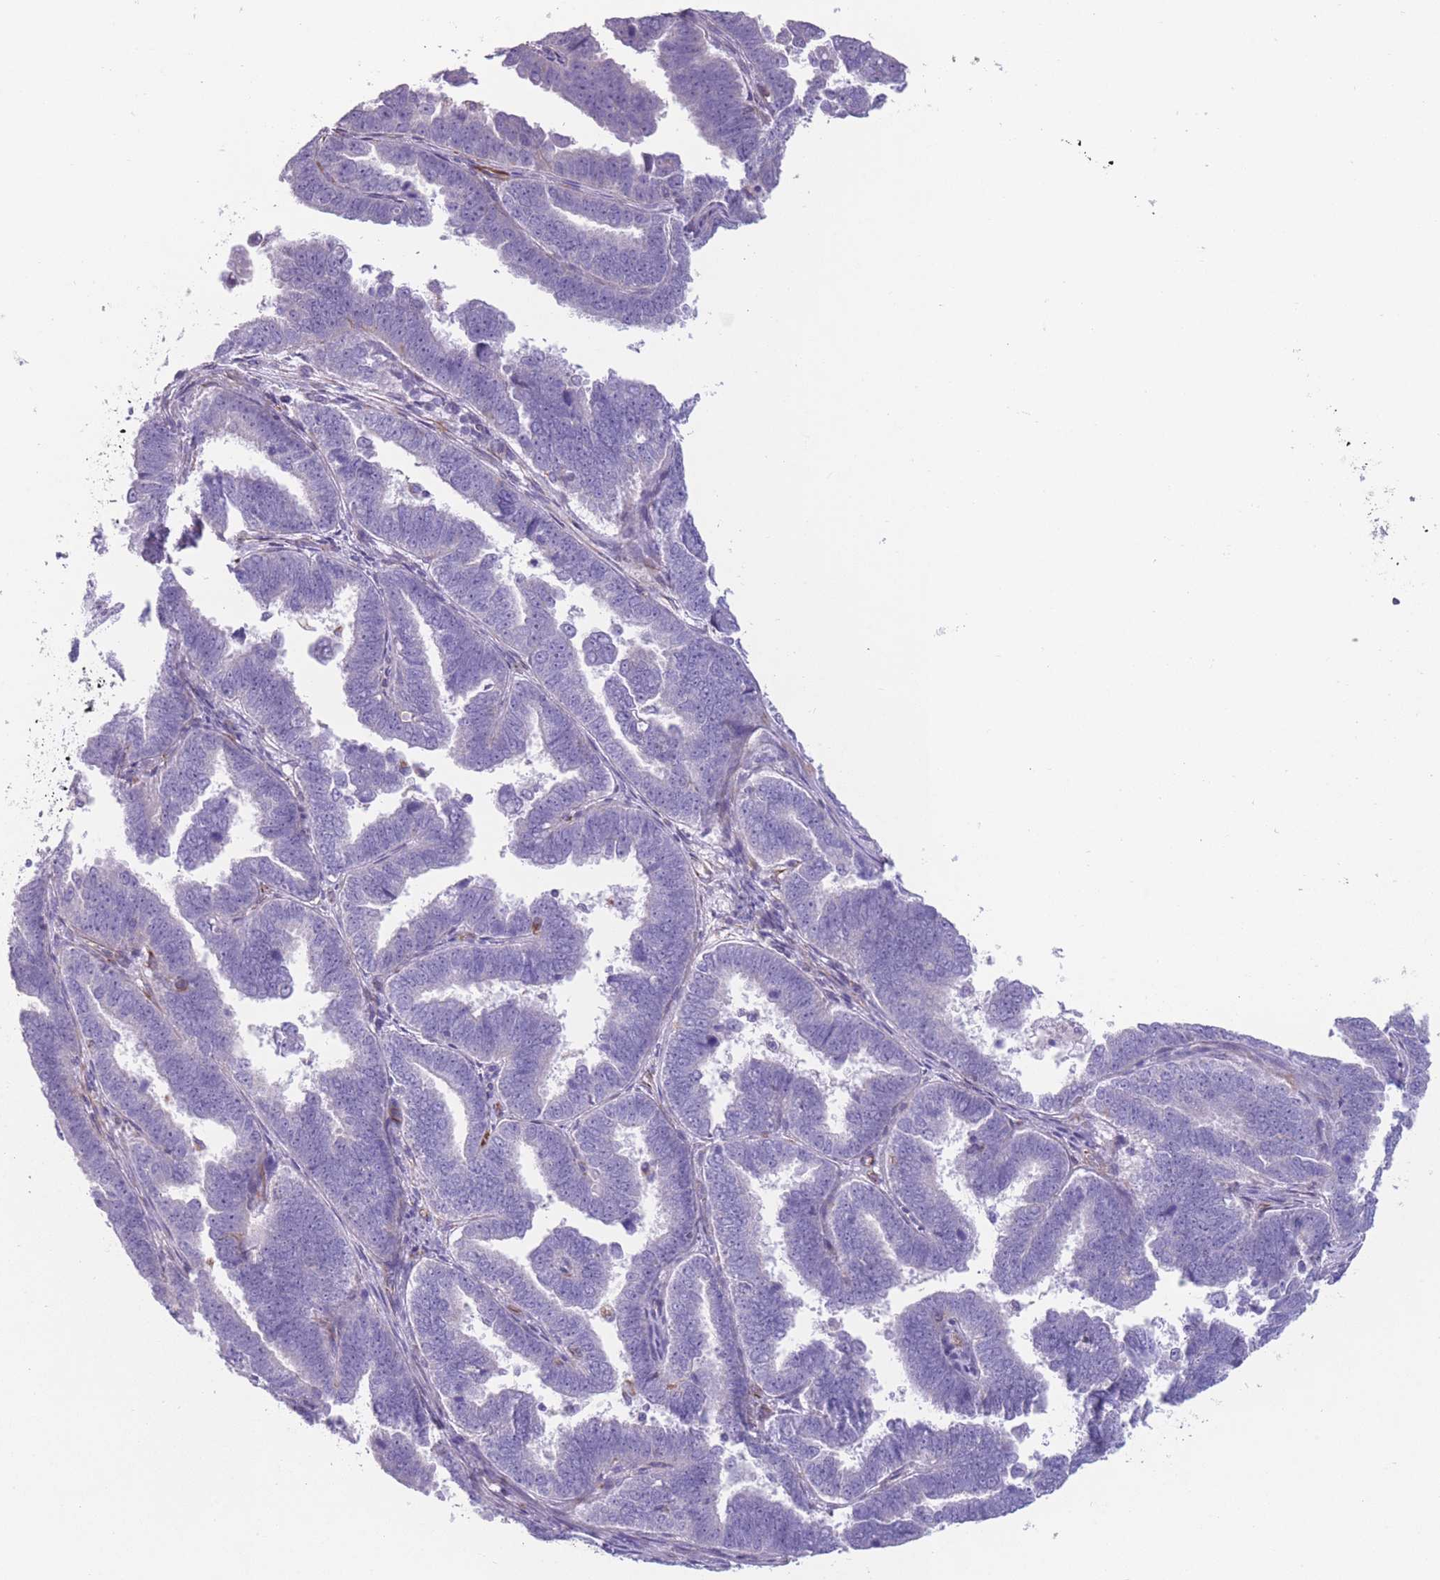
{"staining": {"intensity": "negative", "quantity": "none", "location": "none"}, "tissue": "endometrial cancer", "cell_type": "Tumor cells", "image_type": "cancer", "snomed": [{"axis": "morphology", "description": "Adenocarcinoma, NOS"}, {"axis": "topography", "description": "Endometrium"}], "caption": "The photomicrograph demonstrates no staining of tumor cells in endometrial adenocarcinoma.", "gene": "PTCD1", "patient": {"sex": "female", "age": 75}}